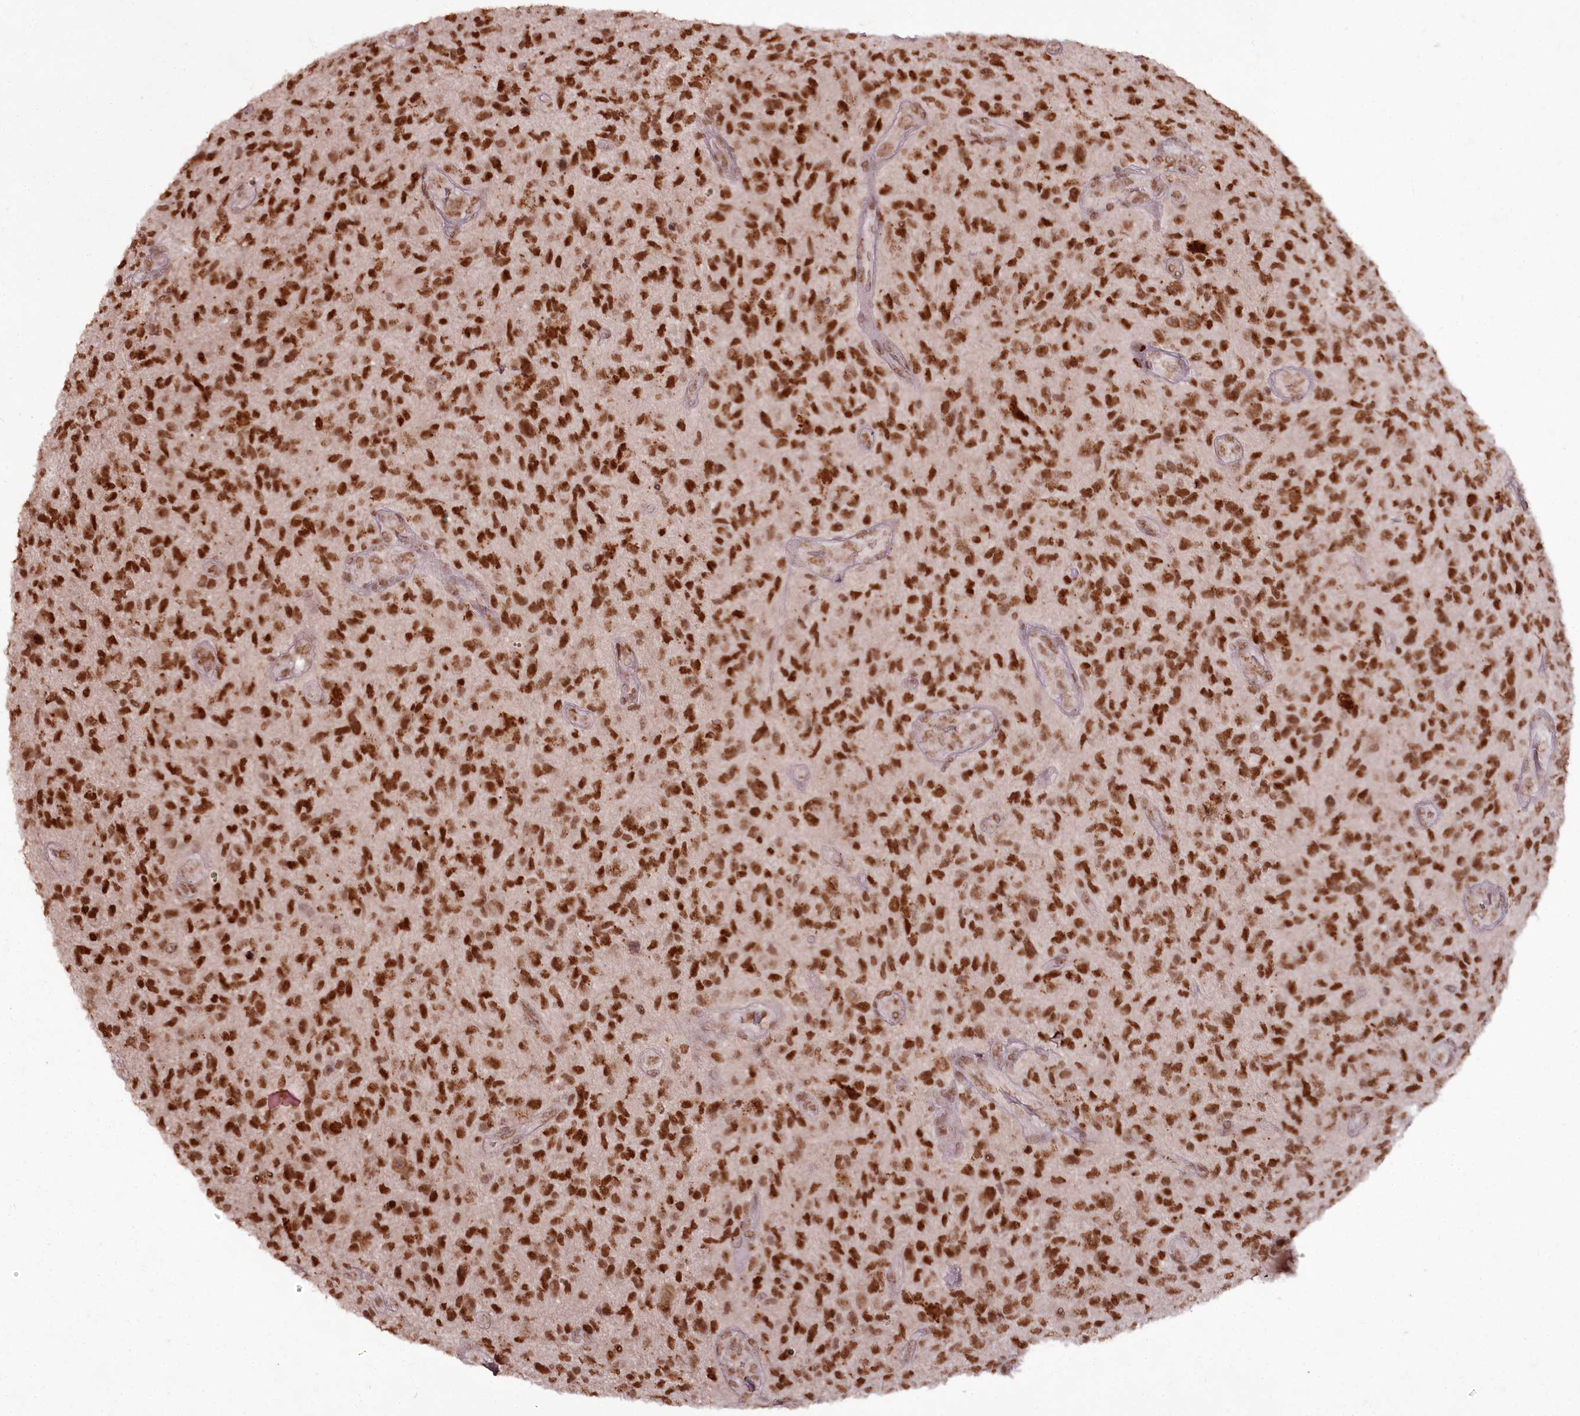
{"staining": {"intensity": "moderate", "quantity": ">75%", "location": "cytoplasmic/membranous,nuclear"}, "tissue": "glioma", "cell_type": "Tumor cells", "image_type": "cancer", "snomed": [{"axis": "morphology", "description": "Glioma, malignant, High grade"}, {"axis": "topography", "description": "Brain"}], "caption": "A histopathology image of glioma stained for a protein shows moderate cytoplasmic/membranous and nuclear brown staining in tumor cells.", "gene": "CEP83", "patient": {"sex": "male", "age": 47}}